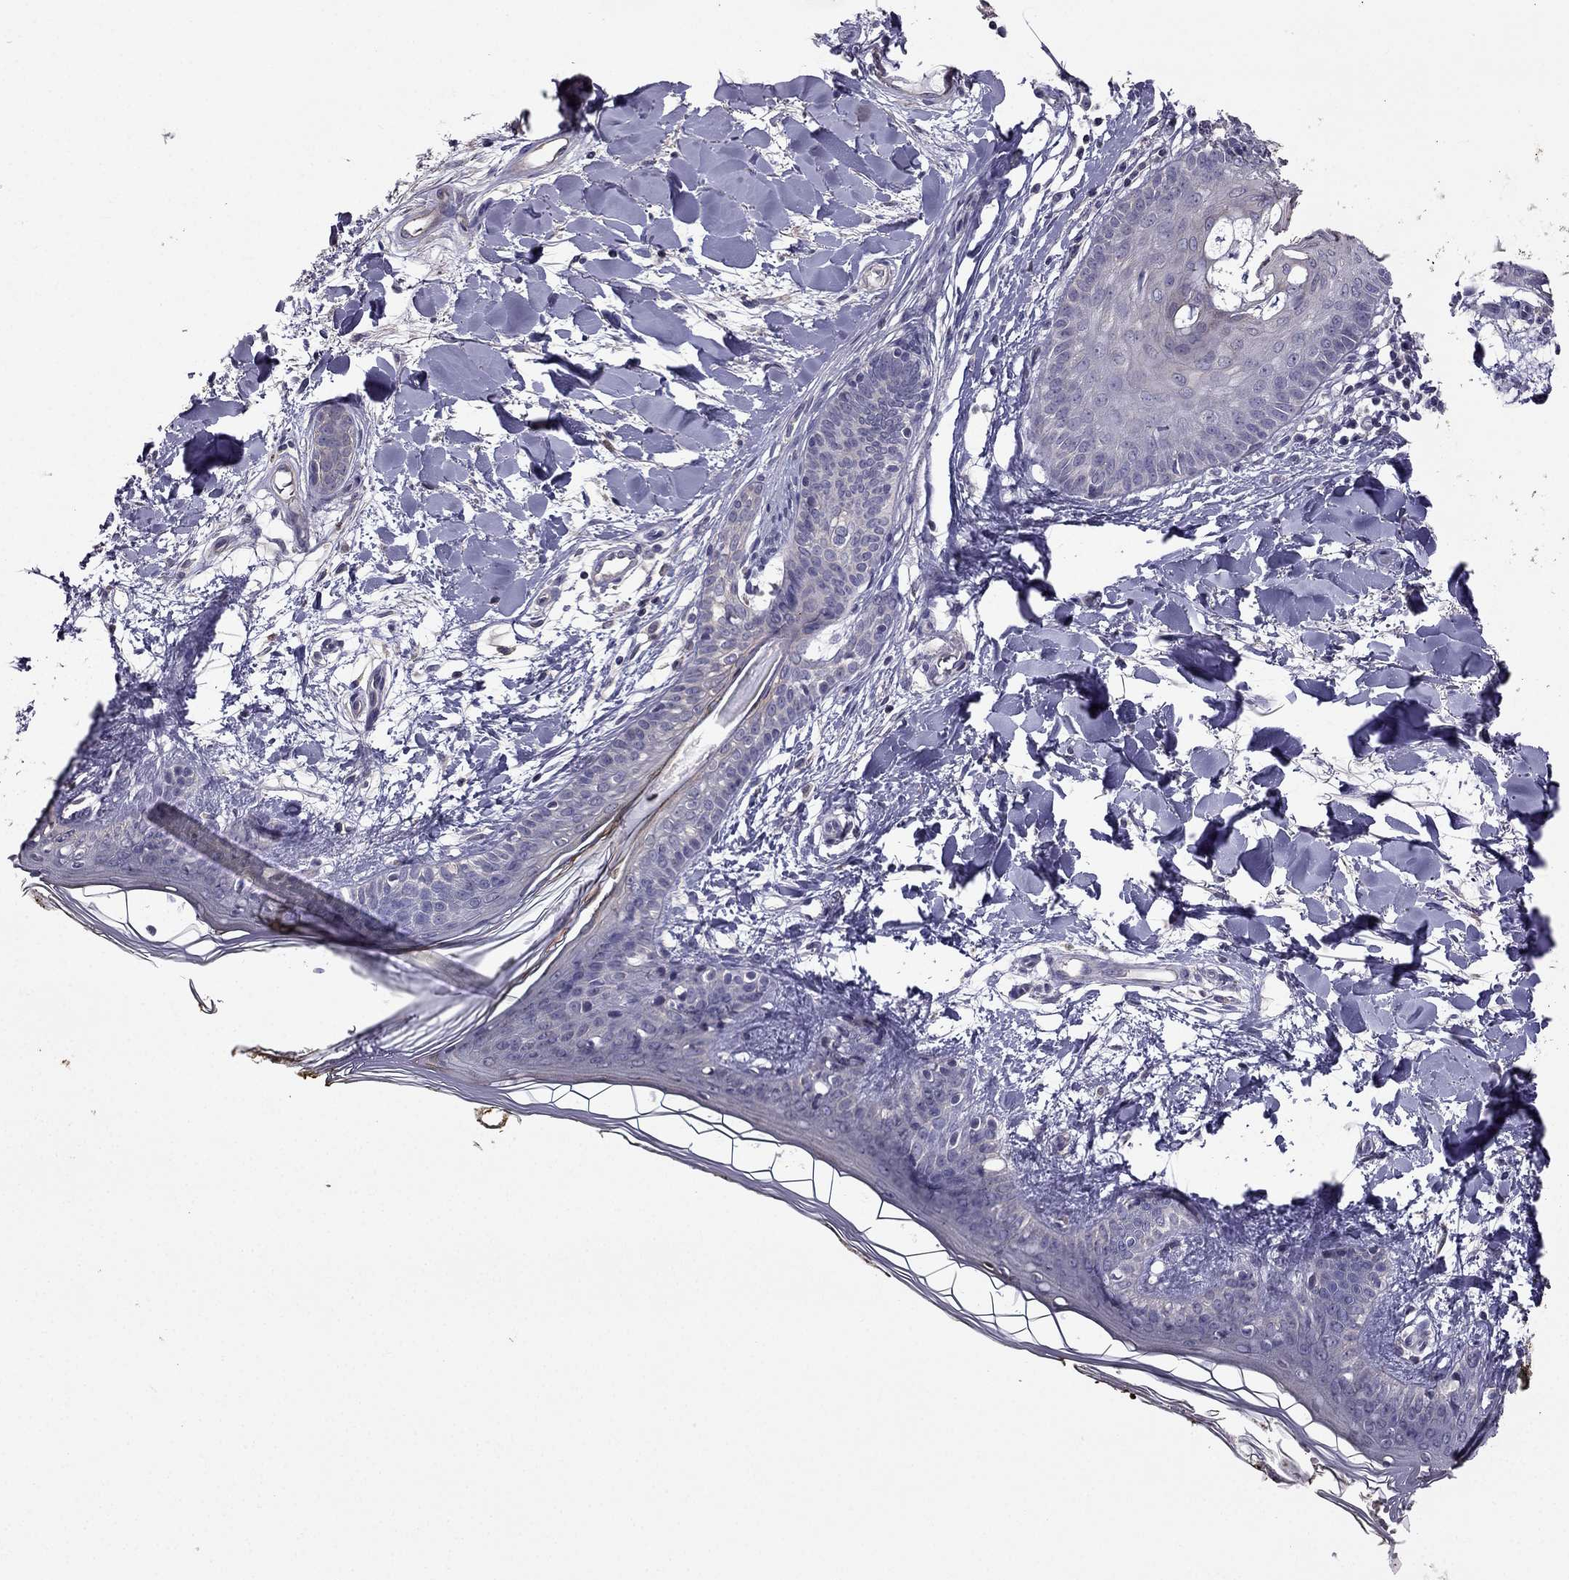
{"staining": {"intensity": "negative", "quantity": "none", "location": "none"}, "tissue": "skin", "cell_type": "Fibroblasts", "image_type": "normal", "snomed": [{"axis": "morphology", "description": "Normal tissue, NOS"}, {"axis": "topography", "description": "Skin"}], "caption": "This is an immunohistochemistry histopathology image of benign skin. There is no positivity in fibroblasts.", "gene": "HSFX1", "patient": {"sex": "female", "age": 34}}